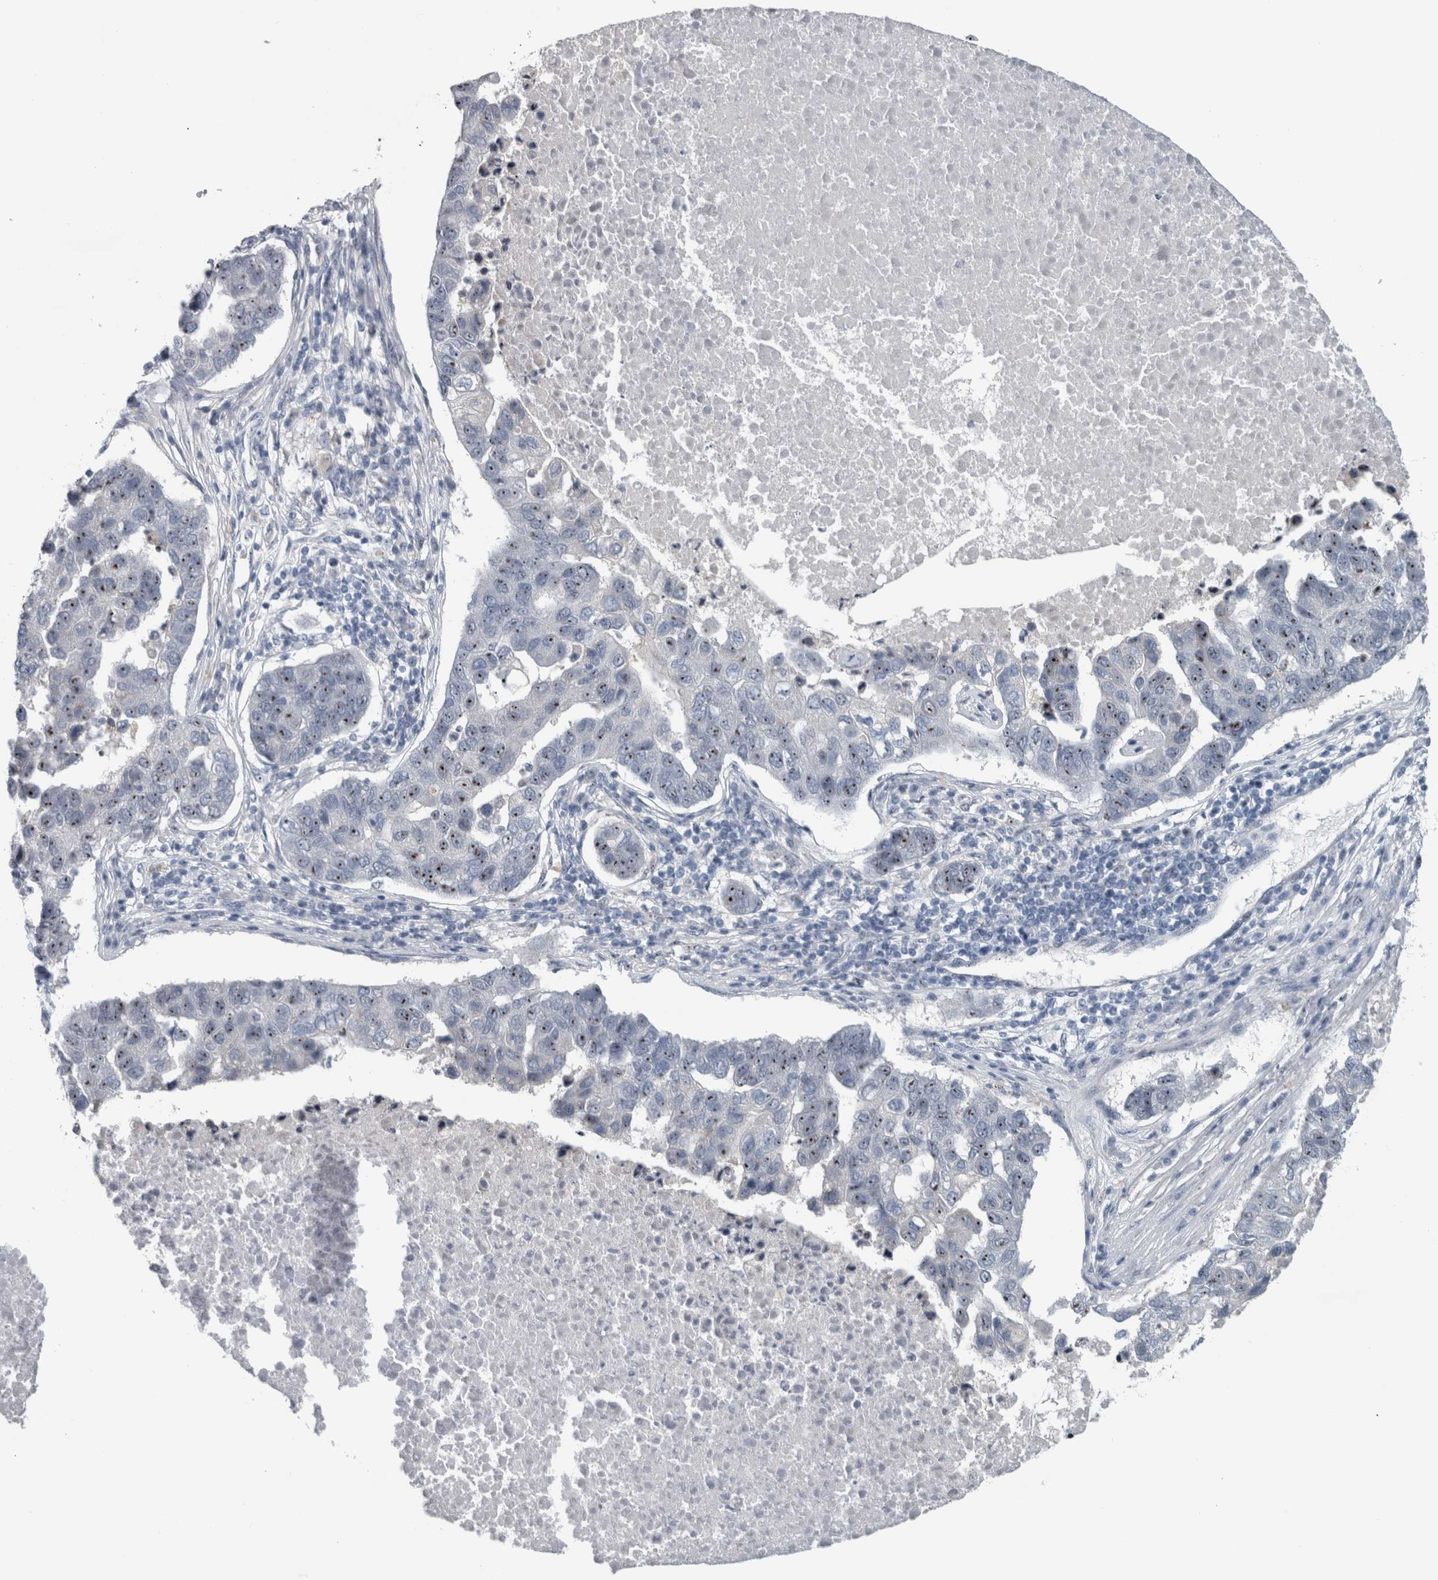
{"staining": {"intensity": "weak", "quantity": "25%-75%", "location": "nuclear"}, "tissue": "pancreatic cancer", "cell_type": "Tumor cells", "image_type": "cancer", "snomed": [{"axis": "morphology", "description": "Adenocarcinoma, NOS"}, {"axis": "topography", "description": "Pancreas"}], "caption": "DAB immunohistochemical staining of human pancreatic adenocarcinoma reveals weak nuclear protein expression in approximately 25%-75% of tumor cells.", "gene": "UTP6", "patient": {"sex": "female", "age": 61}}